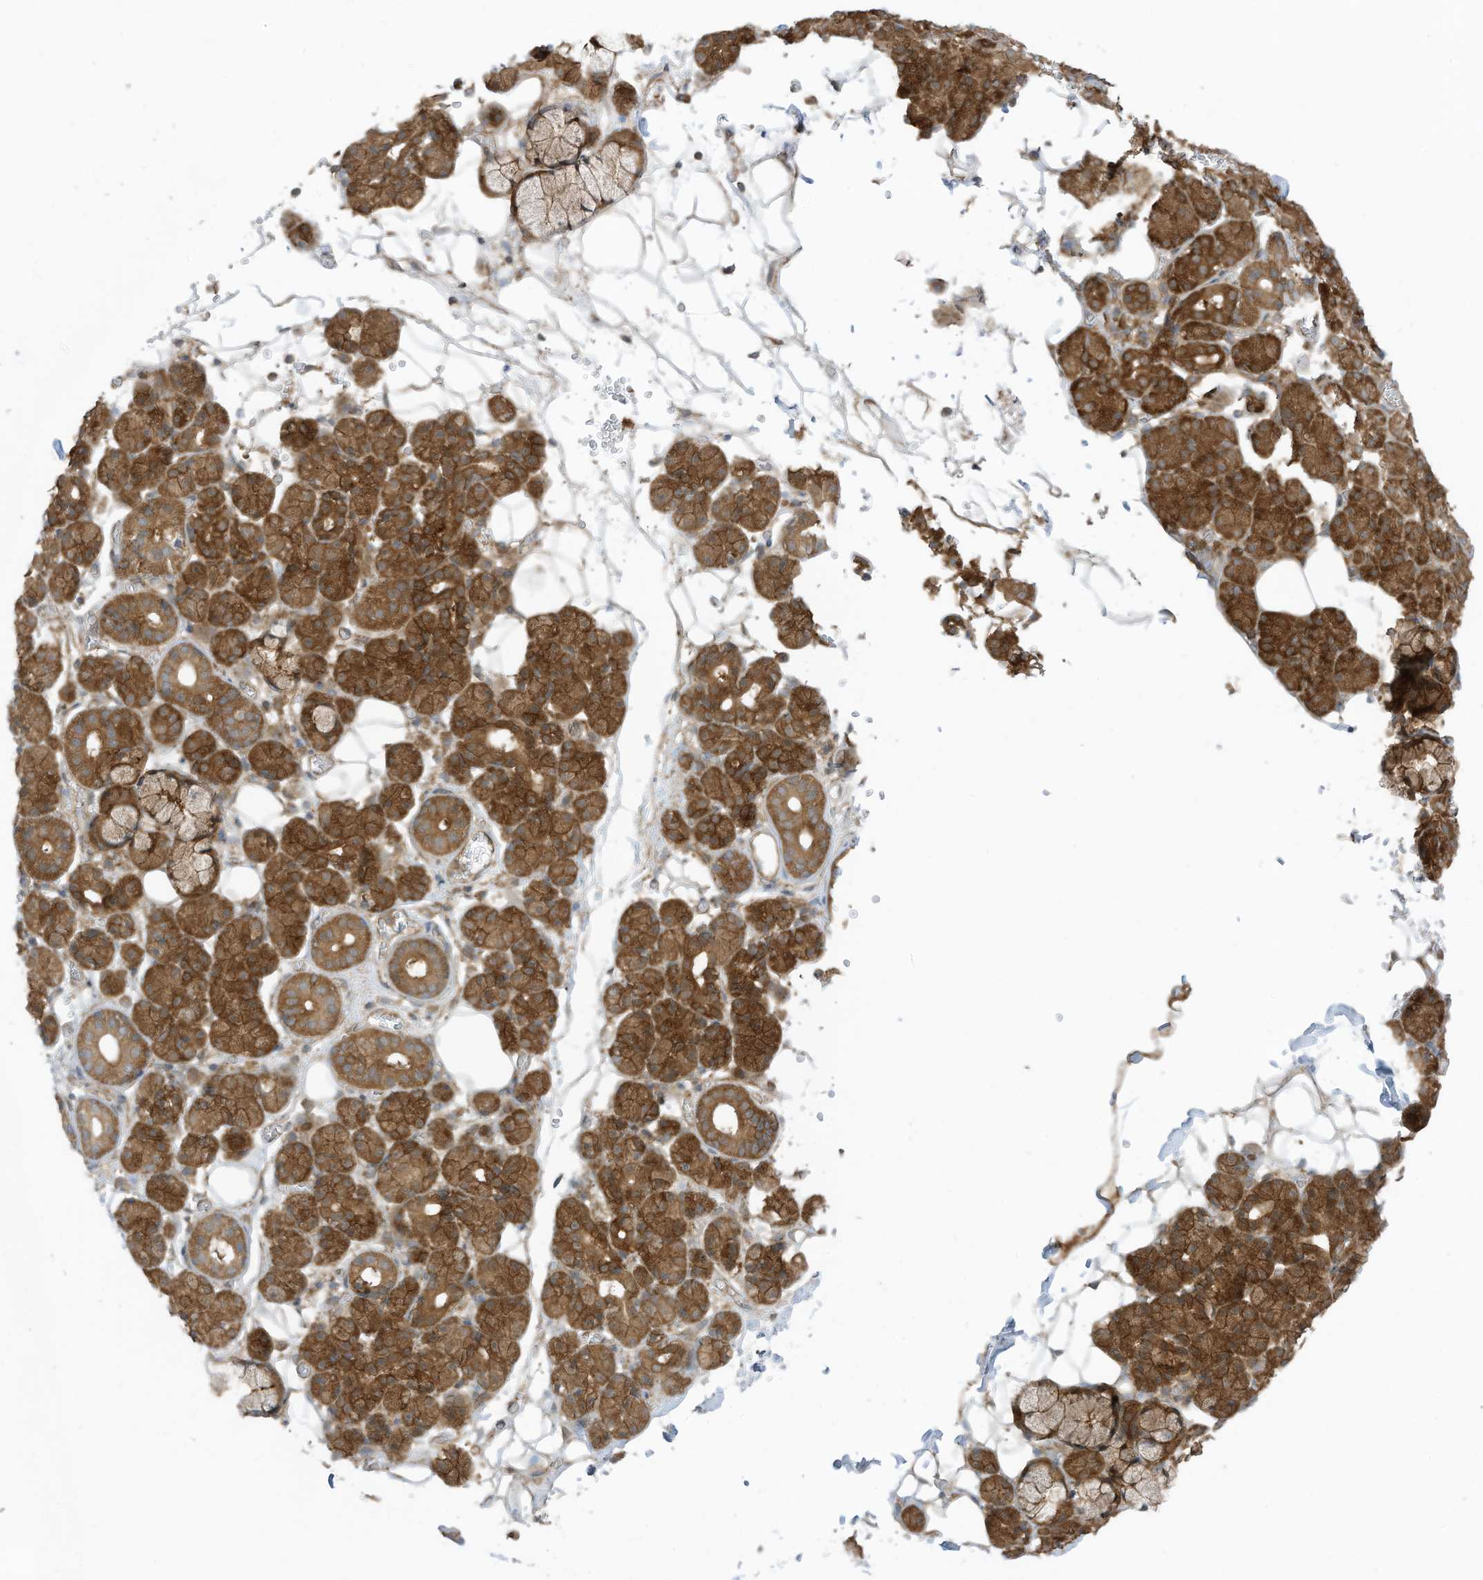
{"staining": {"intensity": "moderate", "quantity": ">75%", "location": "cytoplasmic/membranous"}, "tissue": "salivary gland", "cell_type": "Glandular cells", "image_type": "normal", "snomed": [{"axis": "morphology", "description": "Normal tissue, NOS"}, {"axis": "topography", "description": "Salivary gland"}], "caption": "Salivary gland stained with immunohistochemistry (IHC) demonstrates moderate cytoplasmic/membranous staining in about >75% of glandular cells. (Brightfield microscopy of DAB IHC at high magnification).", "gene": "REPS1", "patient": {"sex": "male", "age": 63}}